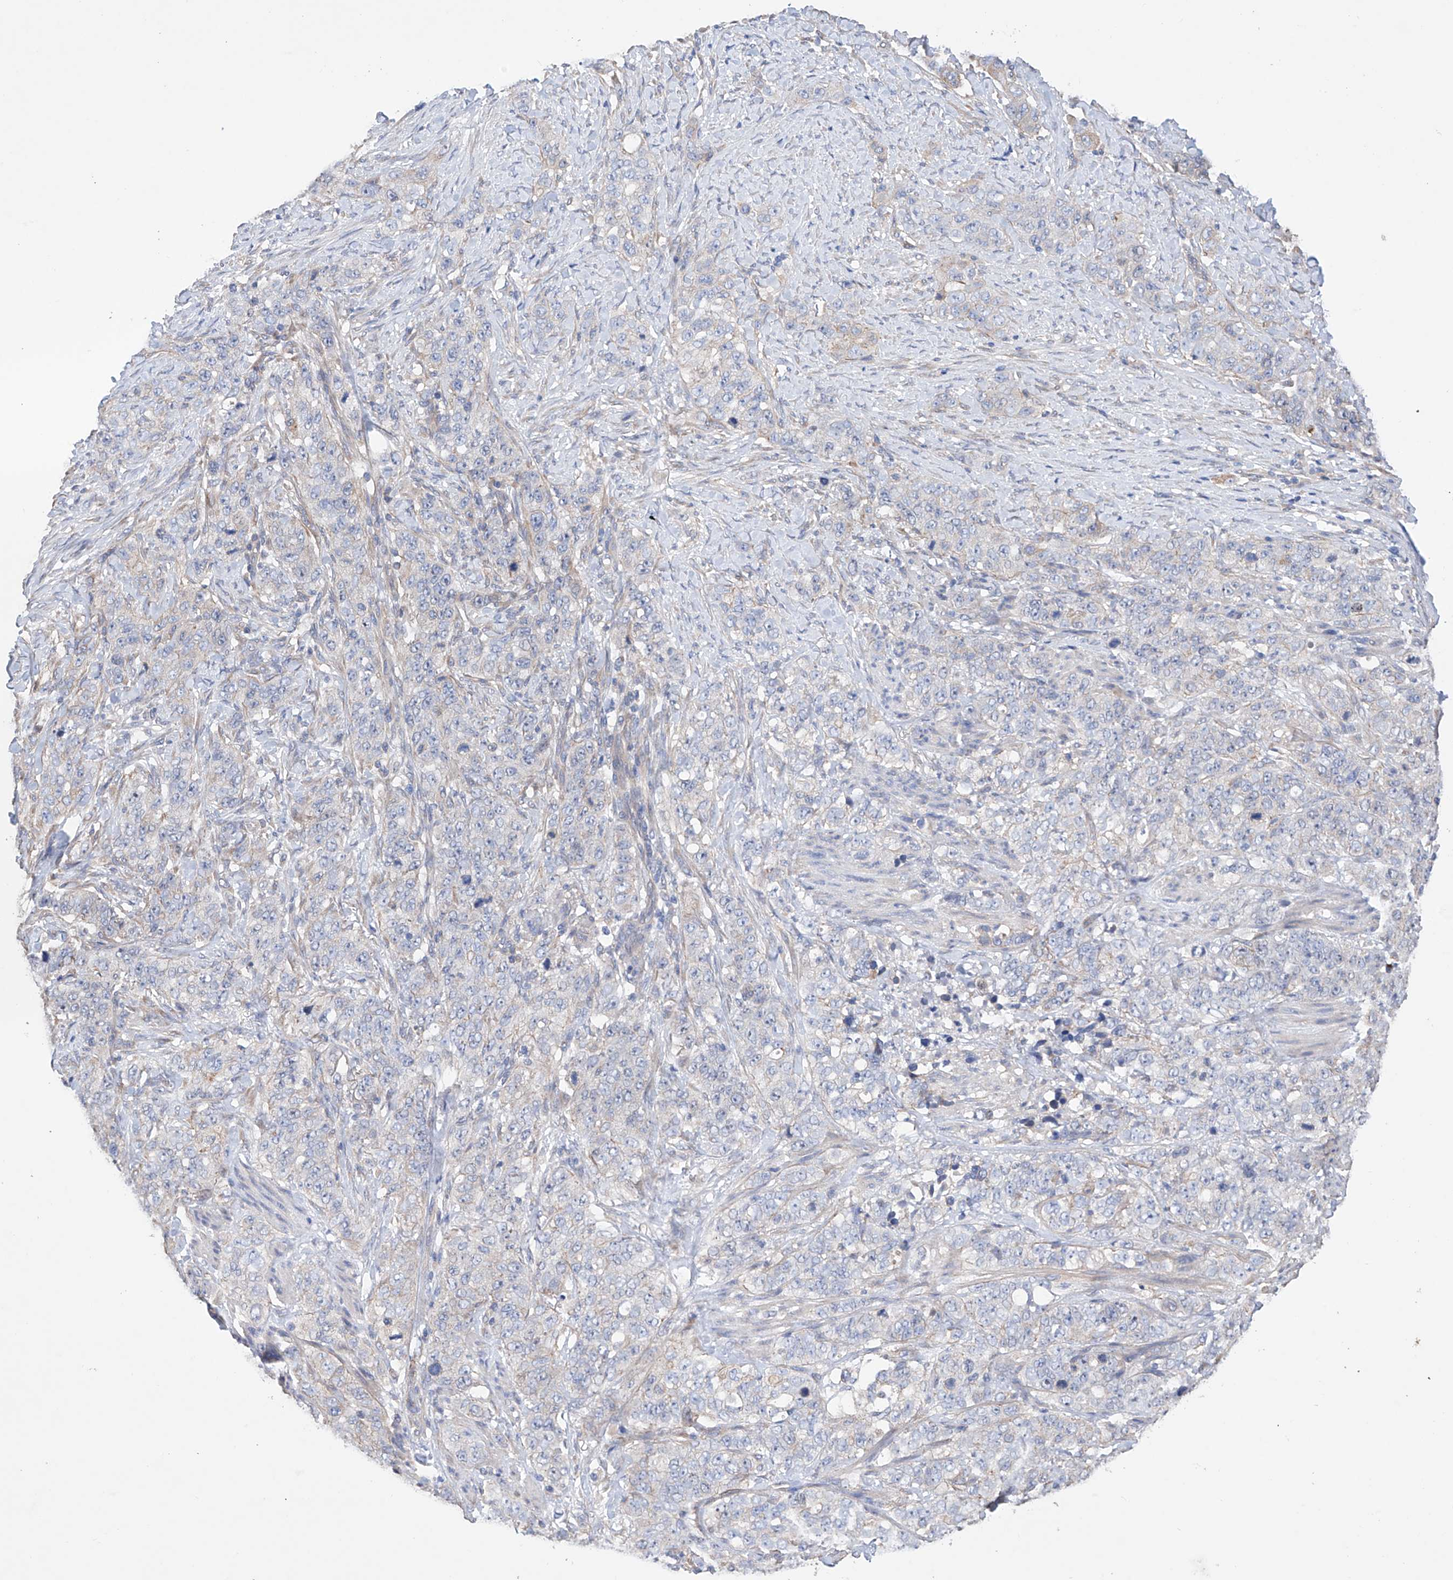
{"staining": {"intensity": "negative", "quantity": "none", "location": "none"}, "tissue": "stomach cancer", "cell_type": "Tumor cells", "image_type": "cancer", "snomed": [{"axis": "morphology", "description": "Adenocarcinoma, NOS"}, {"axis": "topography", "description": "Stomach"}], "caption": "IHC micrograph of human stomach cancer stained for a protein (brown), which demonstrates no staining in tumor cells.", "gene": "AFG1L", "patient": {"sex": "male", "age": 48}}